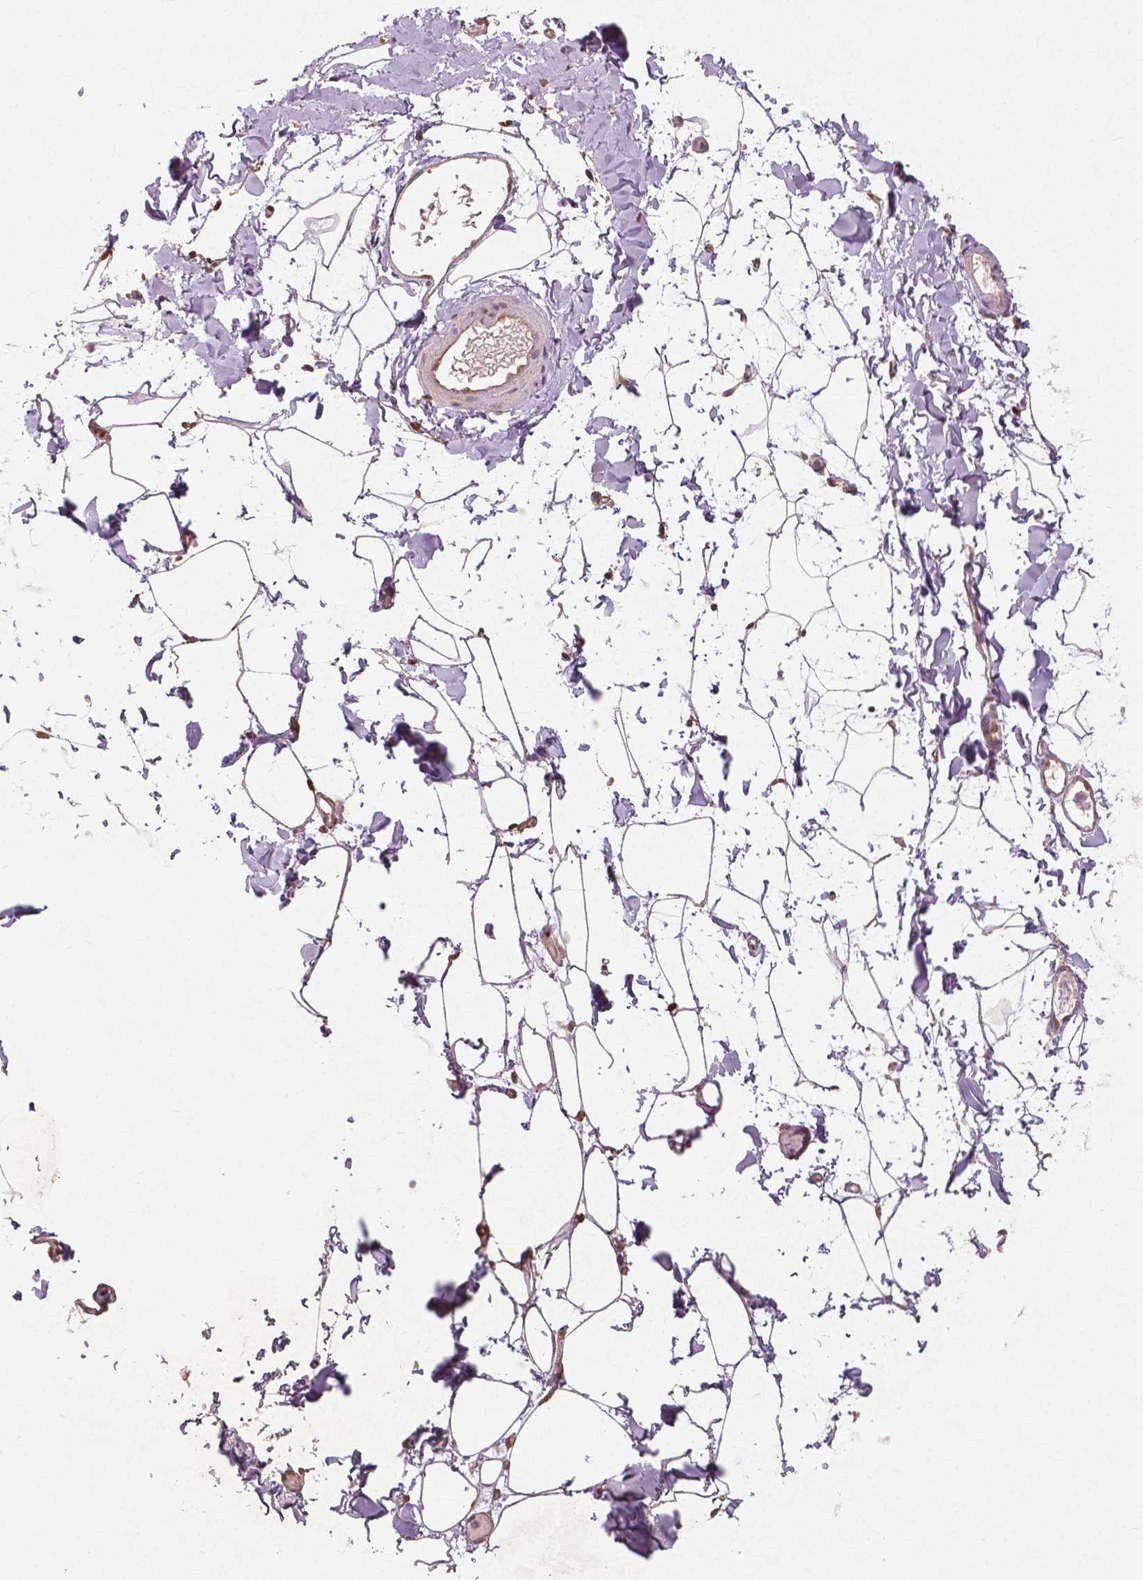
{"staining": {"intensity": "moderate", "quantity": ">75%", "location": "nuclear"}, "tissue": "adipose tissue", "cell_type": "Adipocytes", "image_type": "normal", "snomed": [{"axis": "morphology", "description": "Normal tissue, NOS"}, {"axis": "topography", "description": "Gallbladder"}, {"axis": "topography", "description": "Peripheral nerve tissue"}], "caption": "Immunohistochemistry (IHC) of unremarkable adipose tissue demonstrates medium levels of moderate nuclear positivity in approximately >75% of adipocytes. (DAB (3,3'-diaminobenzidine) IHC with brightfield microscopy, high magnification).", "gene": "WWTR1", "patient": {"sex": "female", "age": 45}}